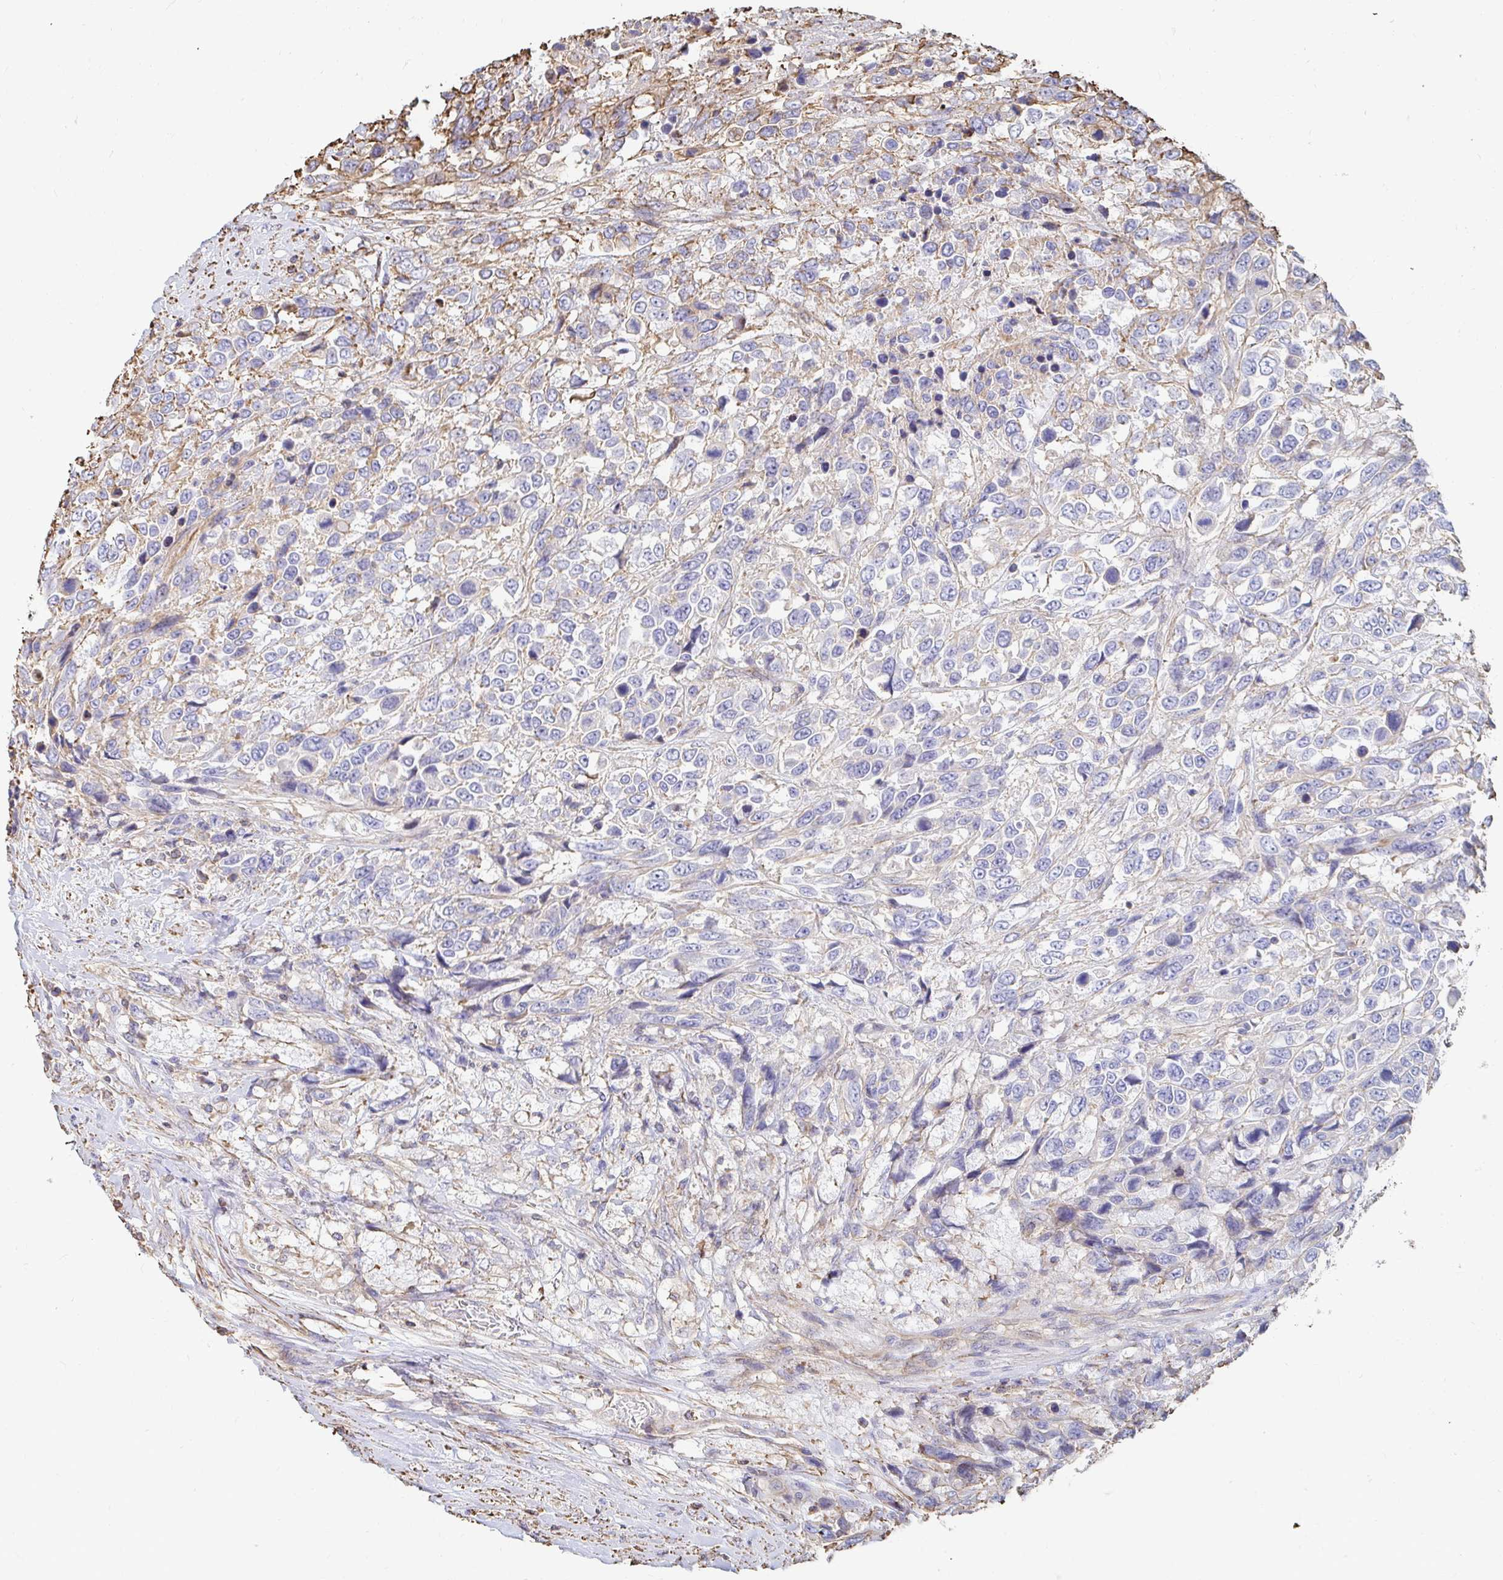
{"staining": {"intensity": "weak", "quantity": "<25%", "location": "cytoplasmic/membranous"}, "tissue": "urothelial cancer", "cell_type": "Tumor cells", "image_type": "cancer", "snomed": [{"axis": "morphology", "description": "Urothelial carcinoma, High grade"}, {"axis": "topography", "description": "Urinary bladder"}], "caption": "Histopathology image shows no protein expression in tumor cells of high-grade urothelial carcinoma tissue. (DAB (3,3'-diaminobenzidine) IHC visualized using brightfield microscopy, high magnification).", "gene": "PTPN14", "patient": {"sex": "female", "age": 70}}